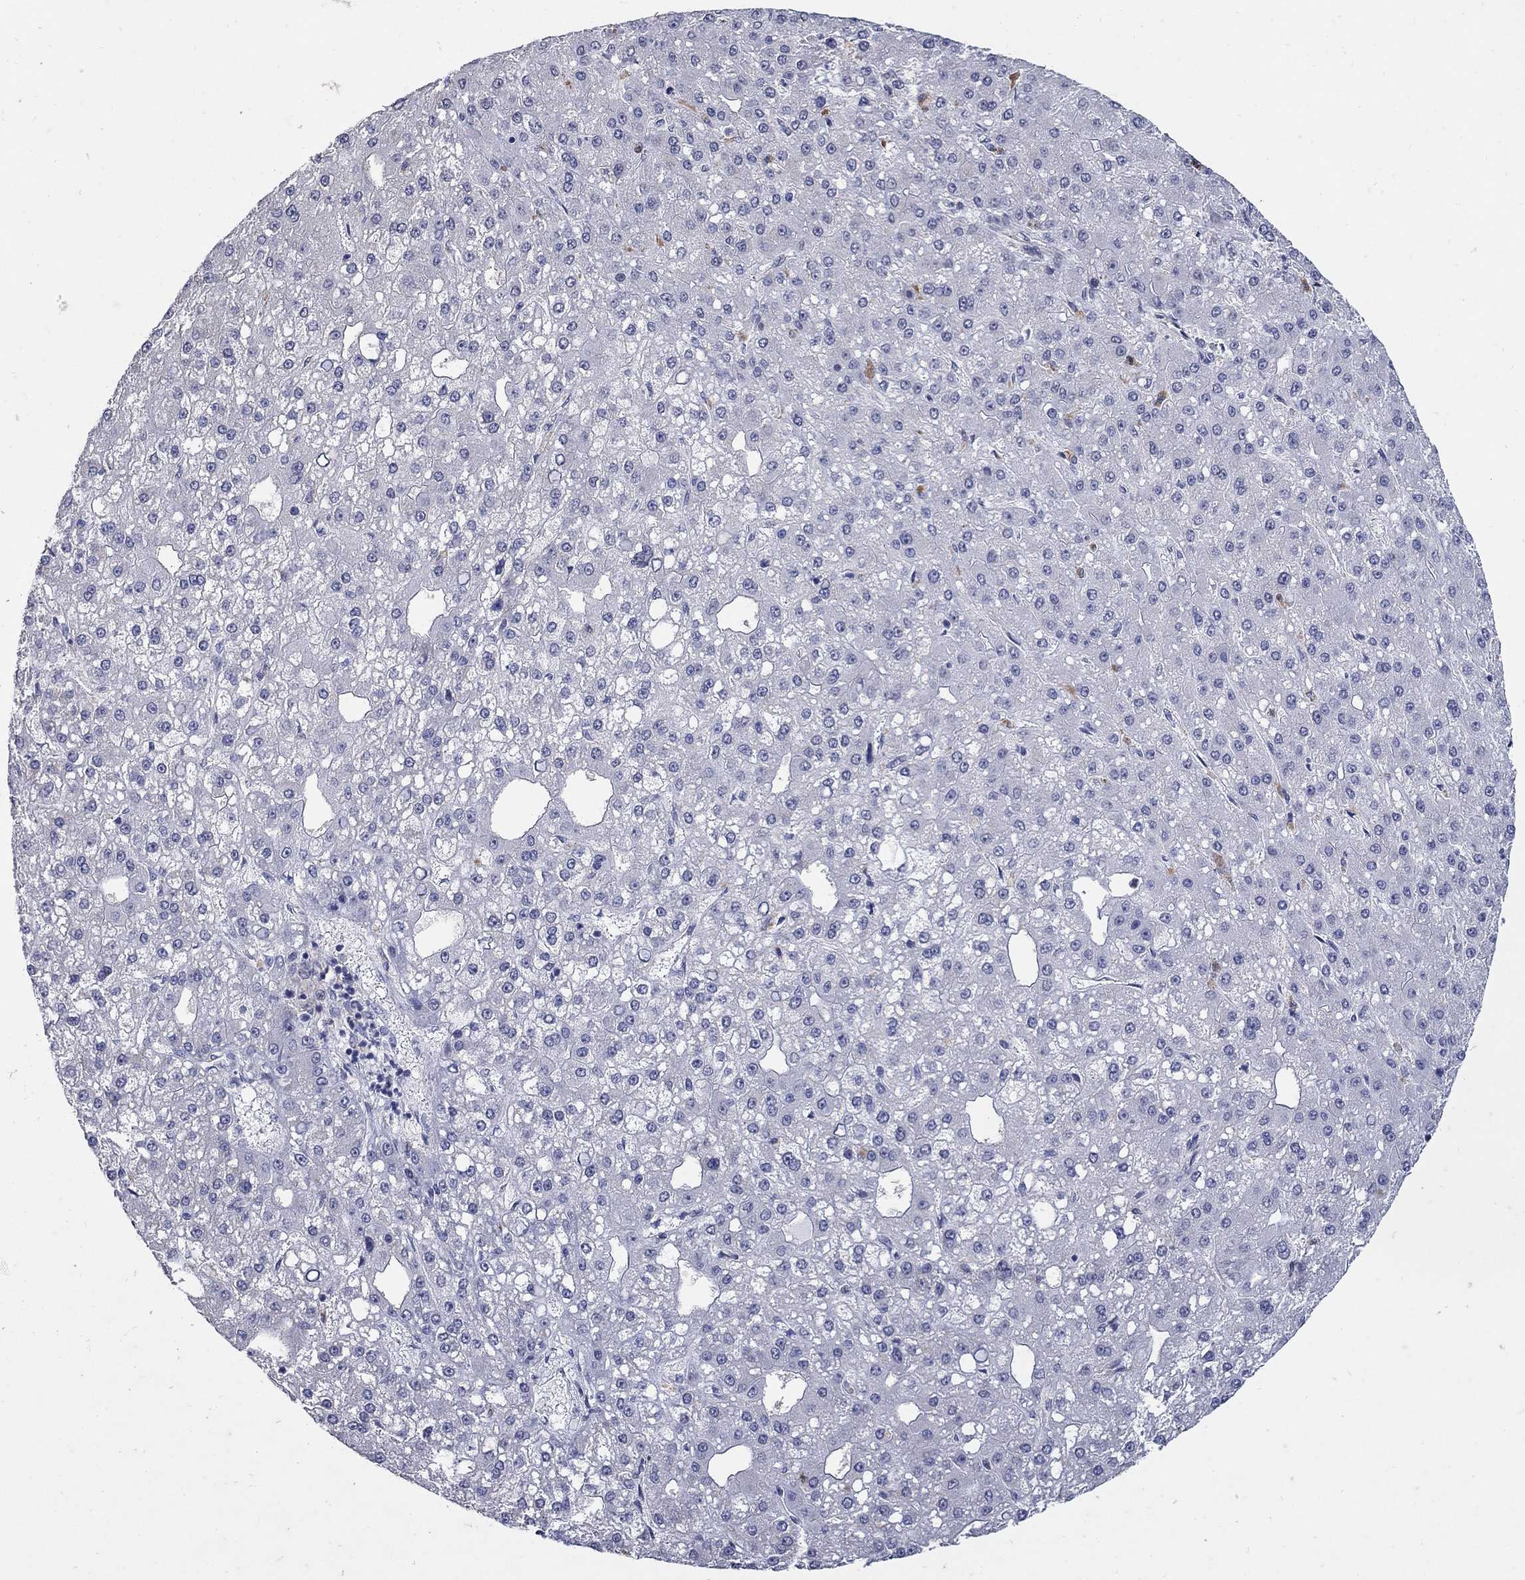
{"staining": {"intensity": "negative", "quantity": "none", "location": "none"}, "tissue": "liver cancer", "cell_type": "Tumor cells", "image_type": "cancer", "snomed": [{"axis": "morphology", "description": "Carcinoma, Hepatocellular, NOS"}, {"axis": "topography", "description": "Liver"}], "caption": "A micrograph of human liver hepatocellular carcinoma is negative for staining in tumor cells.", "gene": "CETN1", "patient": {"sex": "male", "age": 67}}